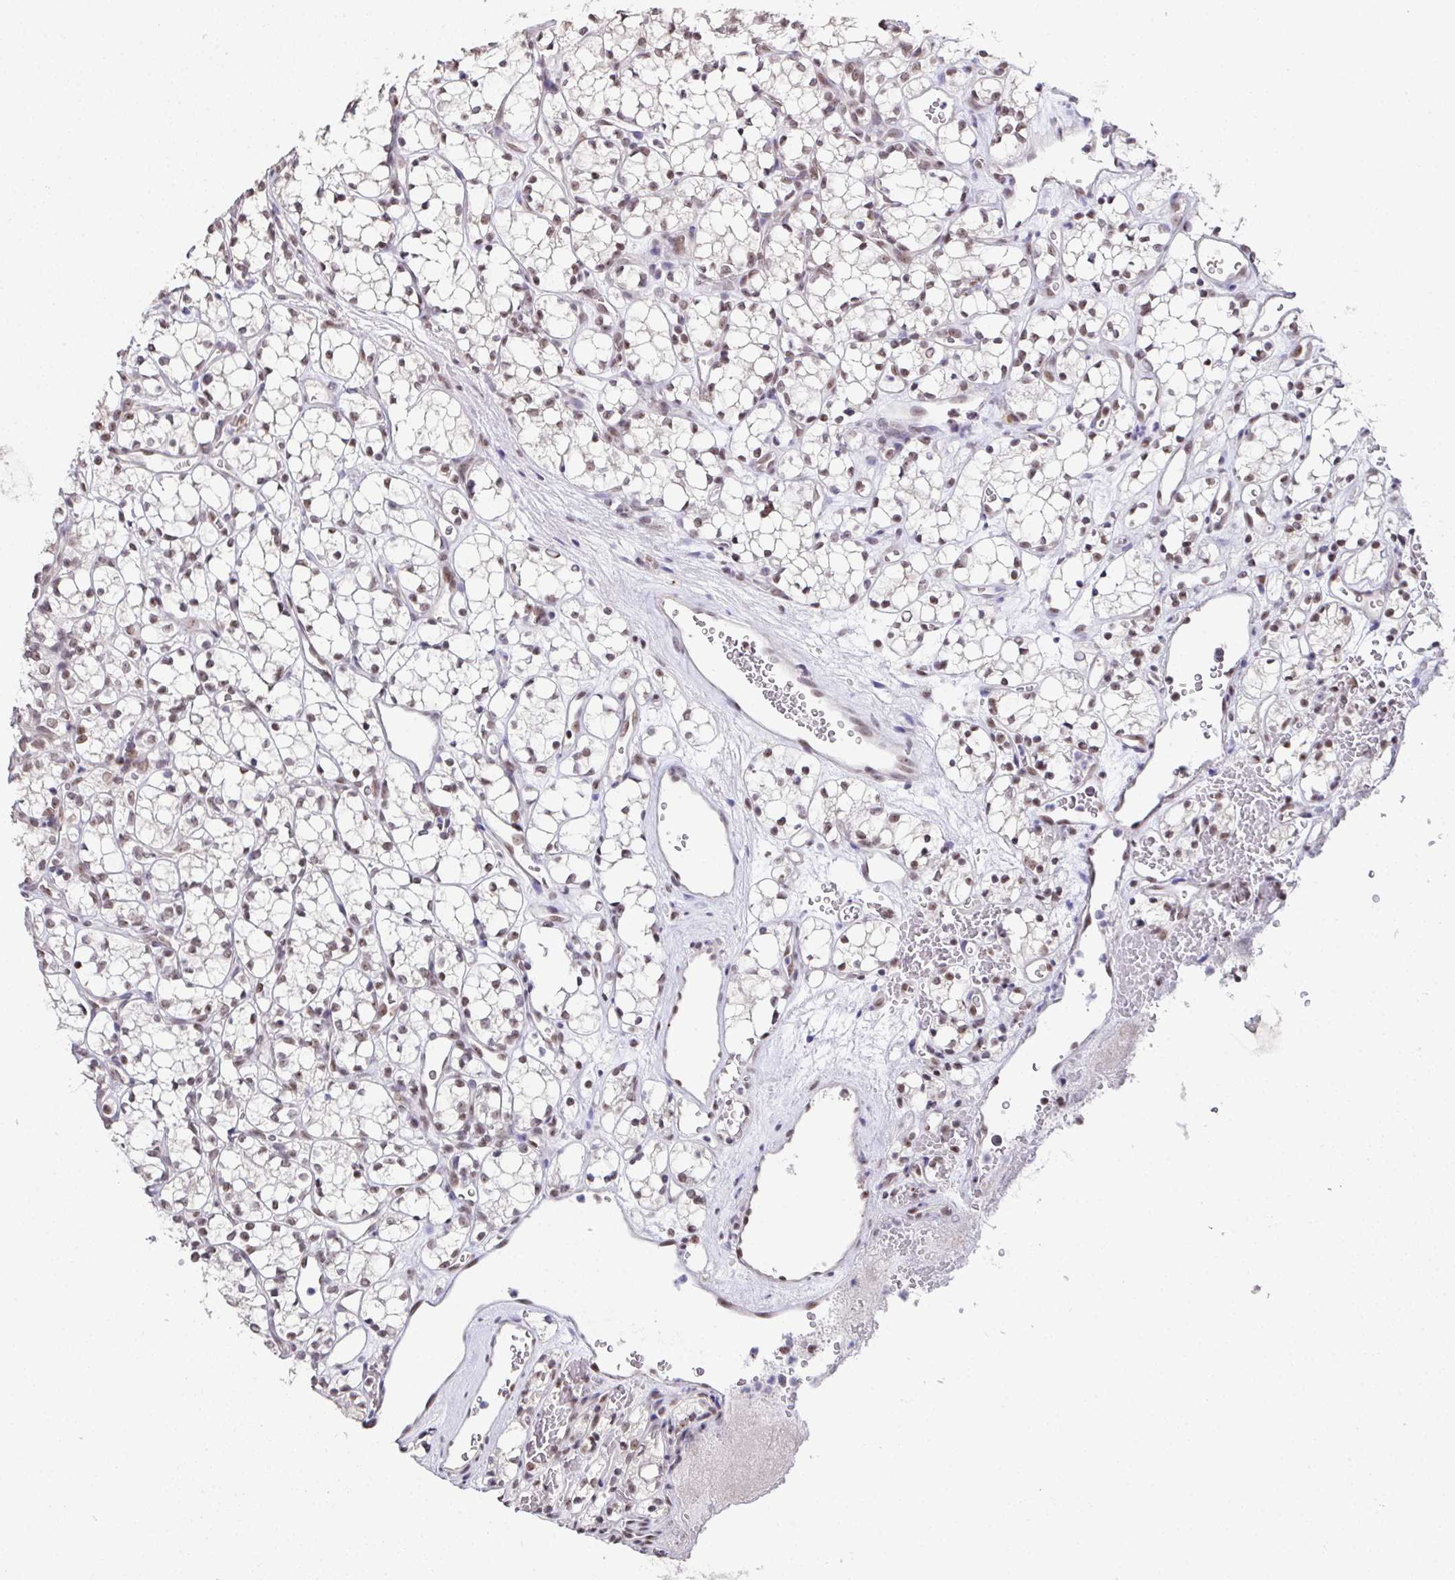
{"staining": {"intensity": "moderate", "quantity": ">75%", "location": "nuclear"}, "tissue": "renal cancer", "cell_type": "Tumor cells", "image_type": "cancer", "snomed": [{"axis": "morphology", "description": "Adenocarcinoma, NOS"}, {"axis": "topography", "description": "Kidney"}], "caption": "Immunohistochemical staining of renal adenocarcinoma shows medium levels of moderate nuclear protein positivity in approximately >75% of tumor cells.", "gene": "ZNF800", "patient": {"sex": "female", "age": 69}}